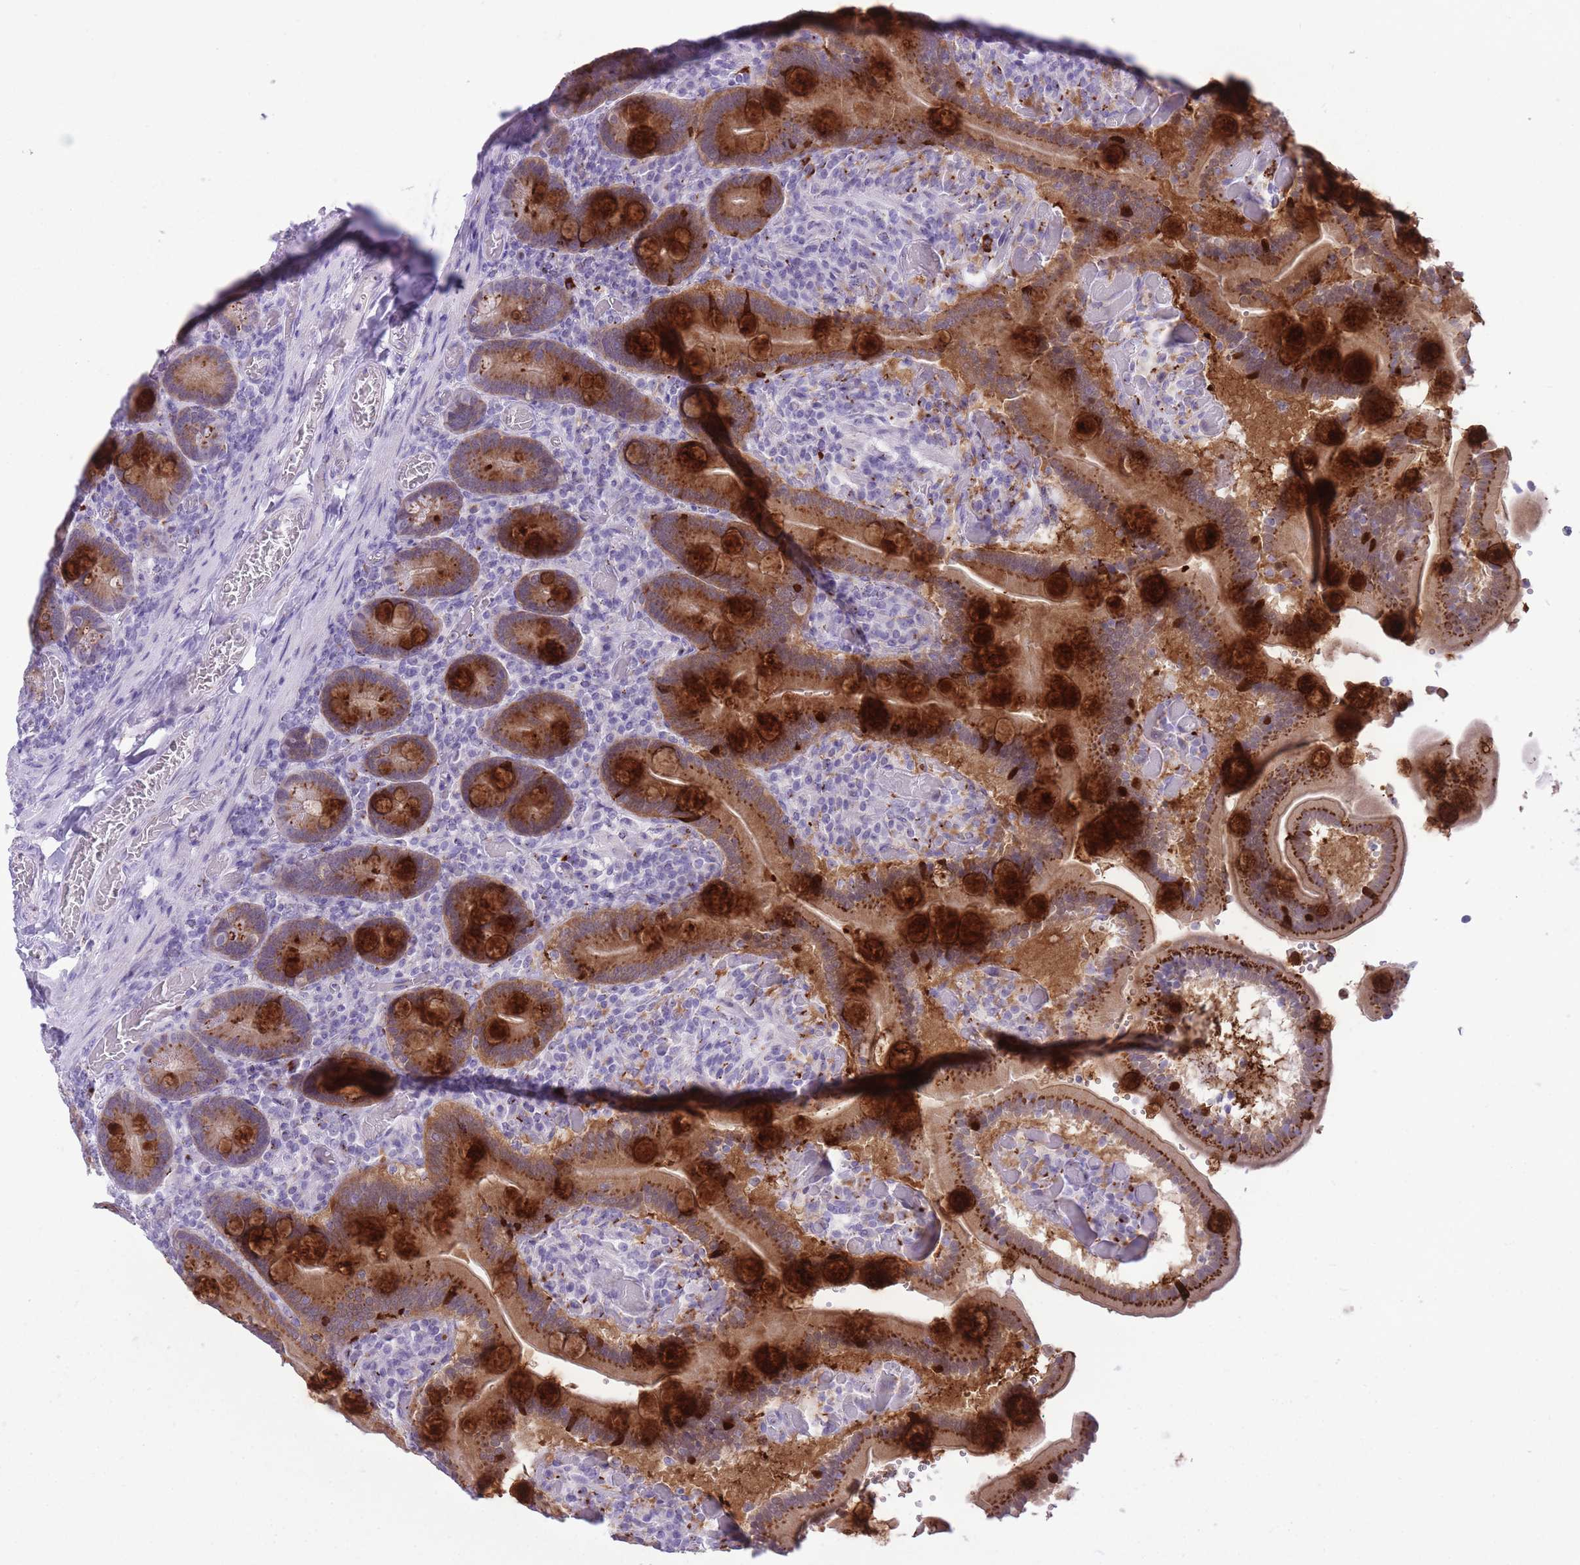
{"staining": {"intensity": "strong", "quantity": ">75%", "location": "cytoplasmic/membranous"}, "tissue": "duodenum", "cell_type": "Glandular cells", "image_type": "normal", "snomed": [{"axis": "morphology", "description": "Normal tissue, NOS"}, {"axis": "topography", "description": "Duodenum"}], "caption": "The histopathology image displays immunohistochemical staining of benign duodenum. There is strong cytoplasmic/membranous staining is appreciated in about >75% of glandular cells. The staining was performed using DAB (3,3'-diaminobenzidine) to visualize the protein expression in brown, while the nuclei were stained in blue with hematoxylin (Magnification: 20x).", "gene": "B4GALT2", "patient": {"sex": "female", "age": 62}}